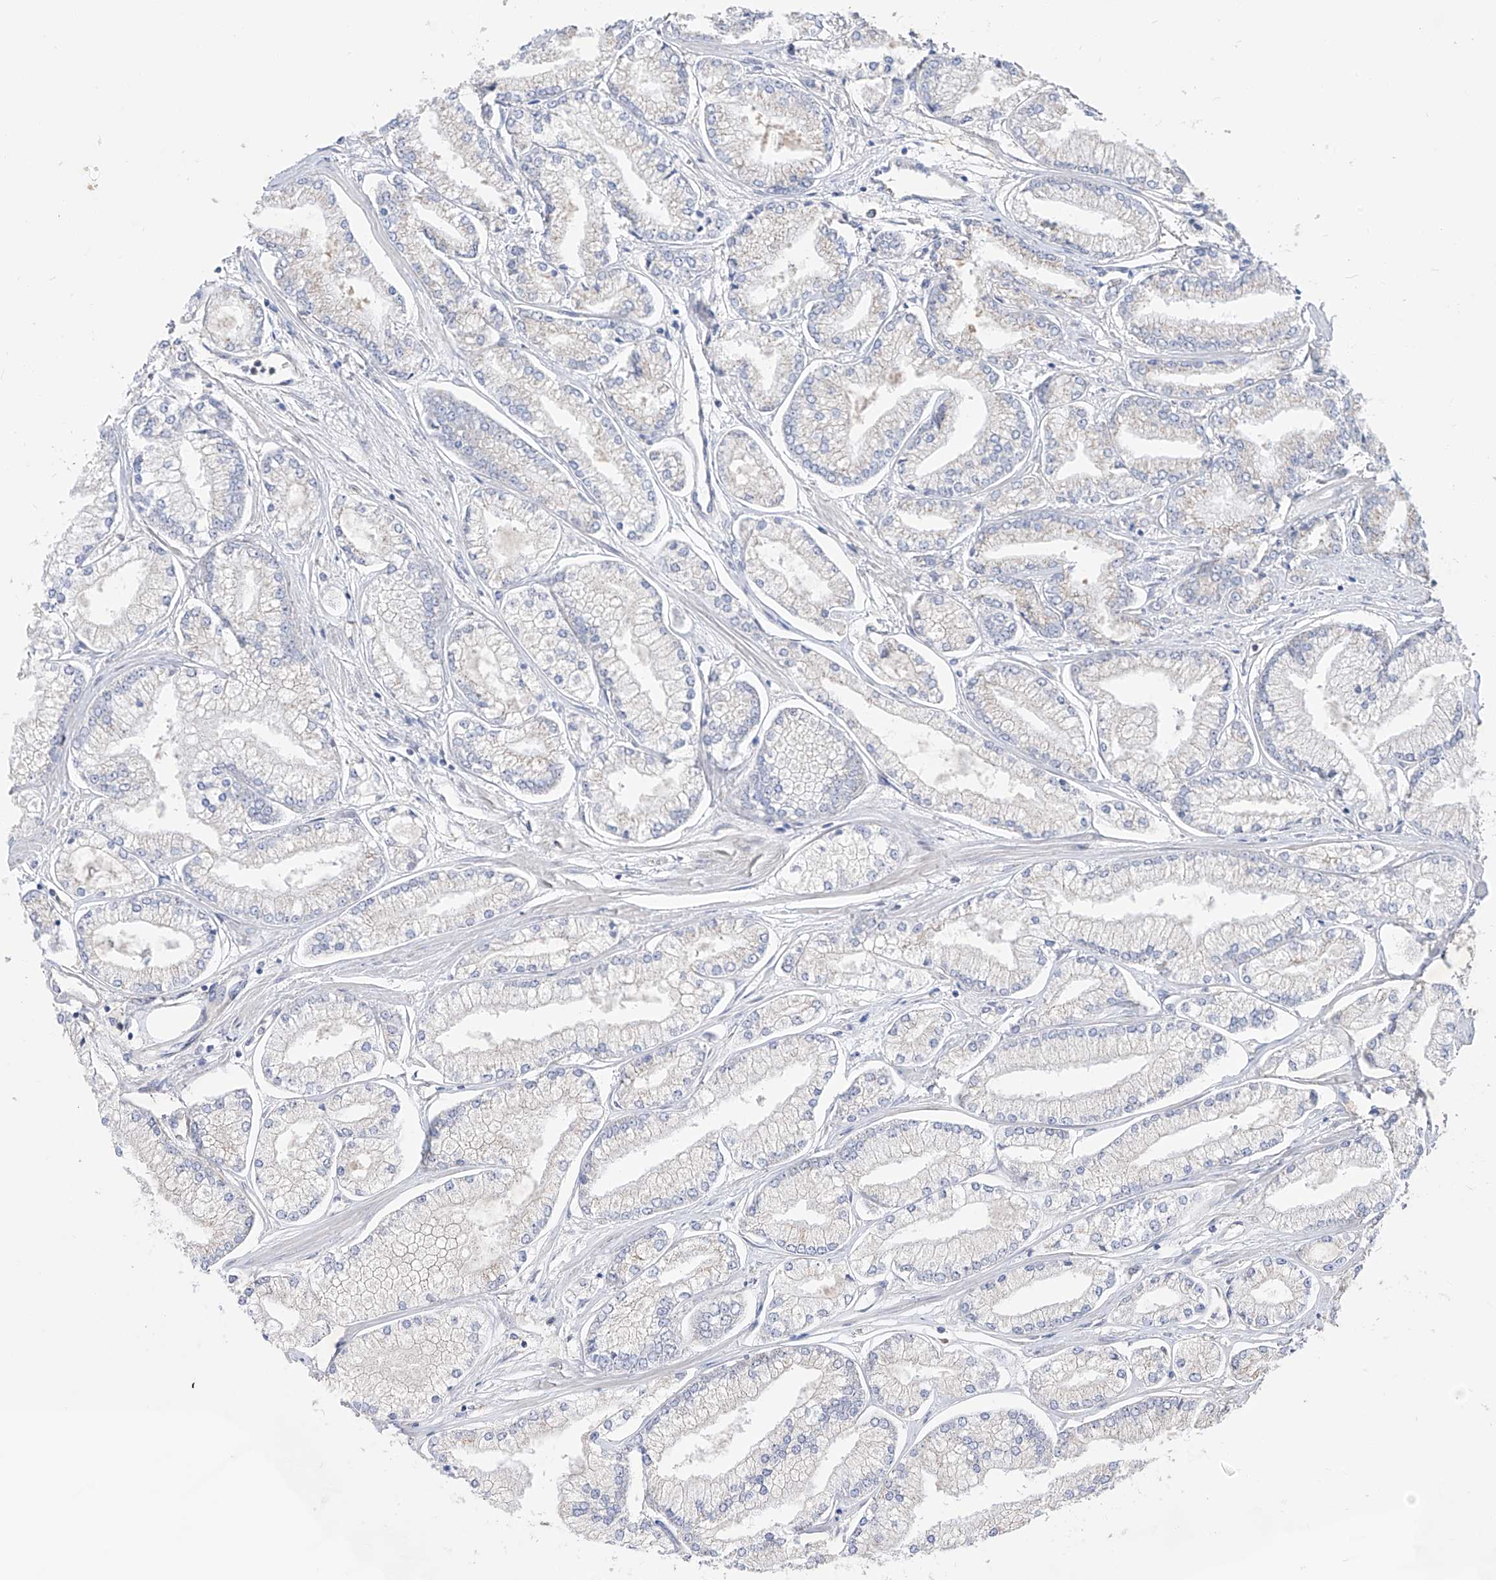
{"staining": {"intensity": "negative", "quantity": "none", "location": "none"}, "tissue": "prostate cancer", "cell_type": "Tumor cells", "image_type": "cancer", "snomed": [{"axis": "morphology", "description": "Adenocarcinoma, Low grade"}, {"axis": "topography", "description": "Prostate"}], "caption": "IHC histopathology image of neoplastic tissue: human prostate low-grade adenocarcinoma stained with DAB (3,3'-diaminobenzidine) reveals no significant protein expression in tumor cells. Nuclei are stained in blue.", "gene": "UFL1", "patient": {"sex": "male", "age": 52}}